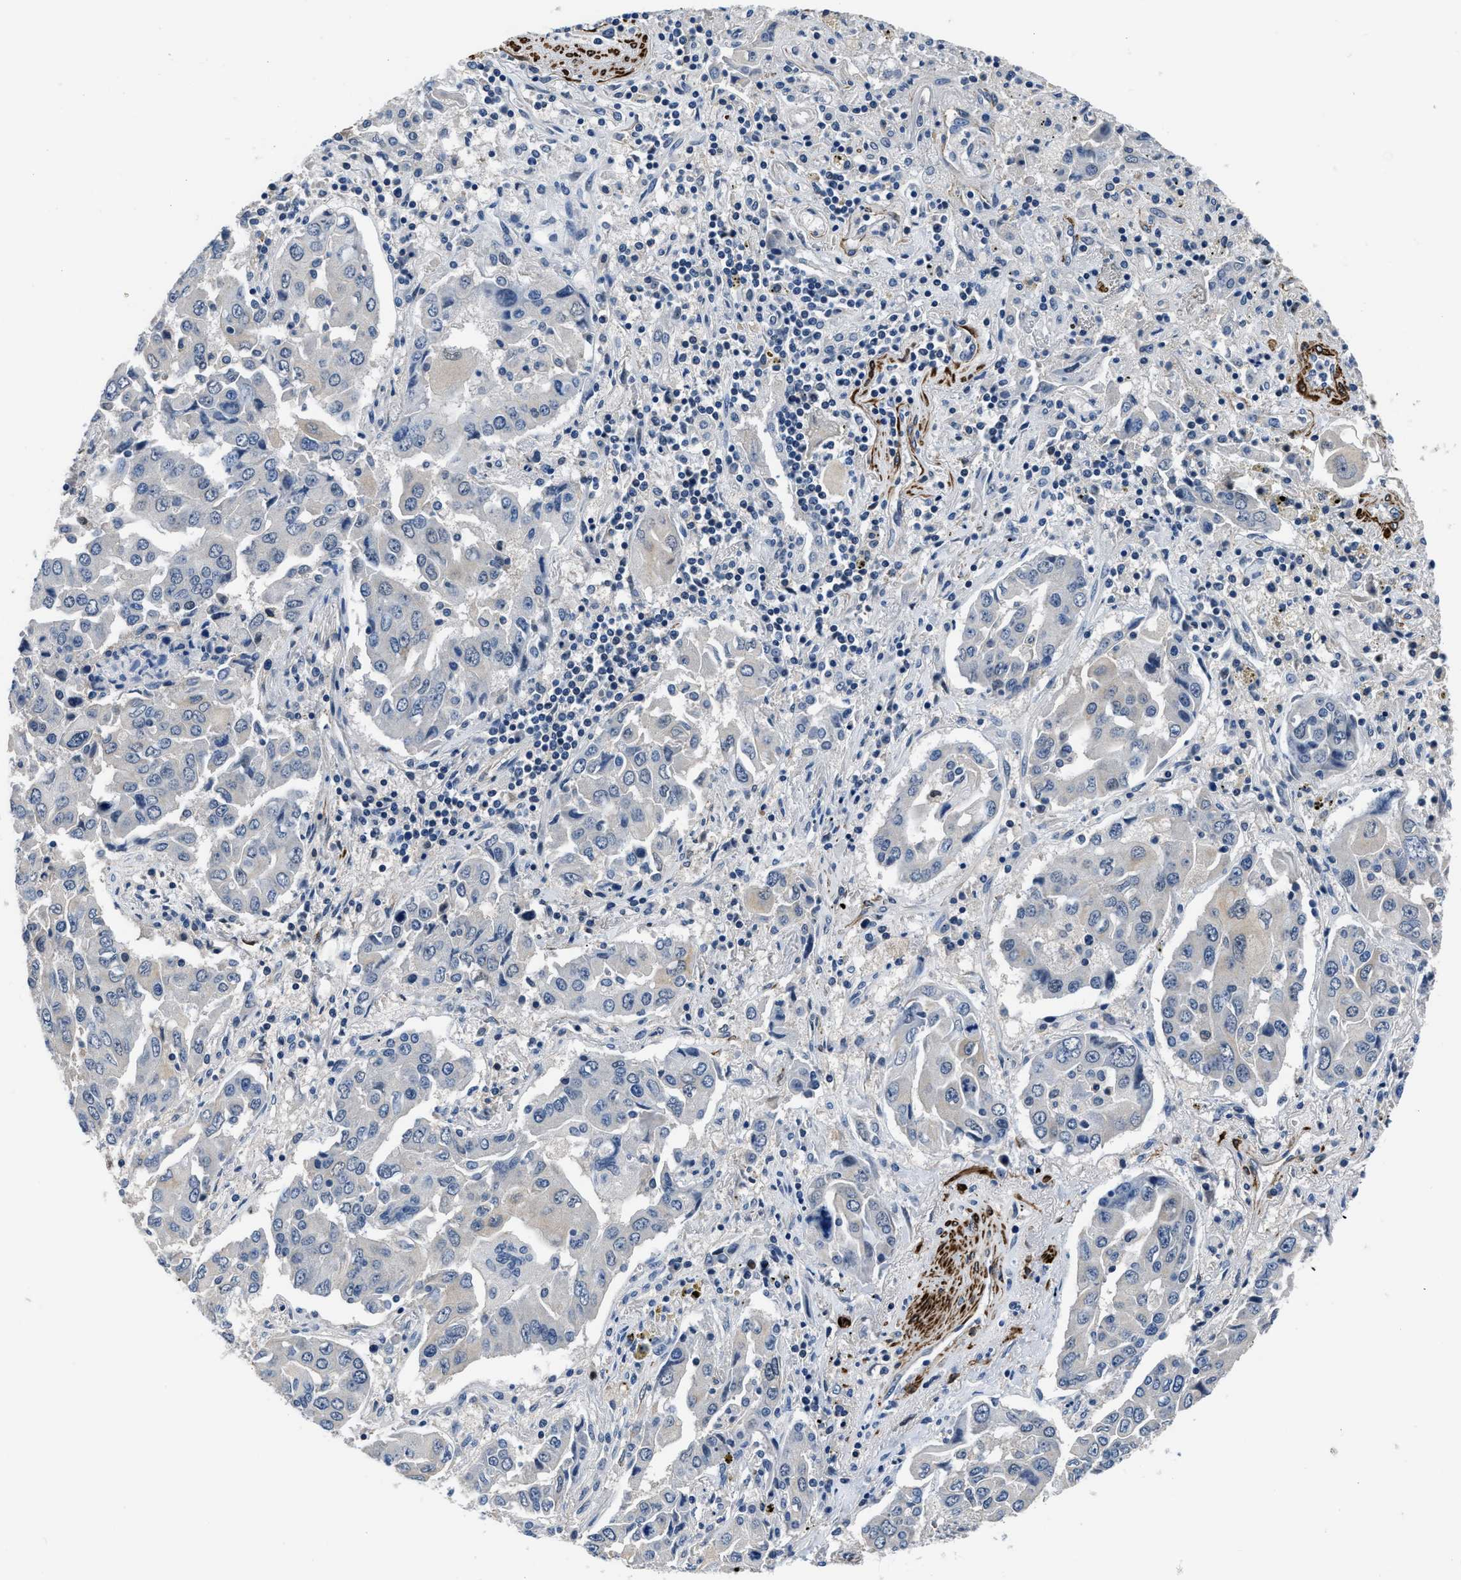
{"staining": {"intensity": "negative", "quantity": "none", "location": "none"}, "tissue": "lung cancer", "cell_type": "Tumor cells", "image_type": "cancer", "snomed": [{"axis": "morphology", "description": "Adenocarcinoma, NOS"}, {"axis": "topography", "description": "Lung"}], "caption": "There is no significant staining in tumor cells of lung cancer.", "gene": "LANCL2", "patient": {"sex": "female", "age": 65}}